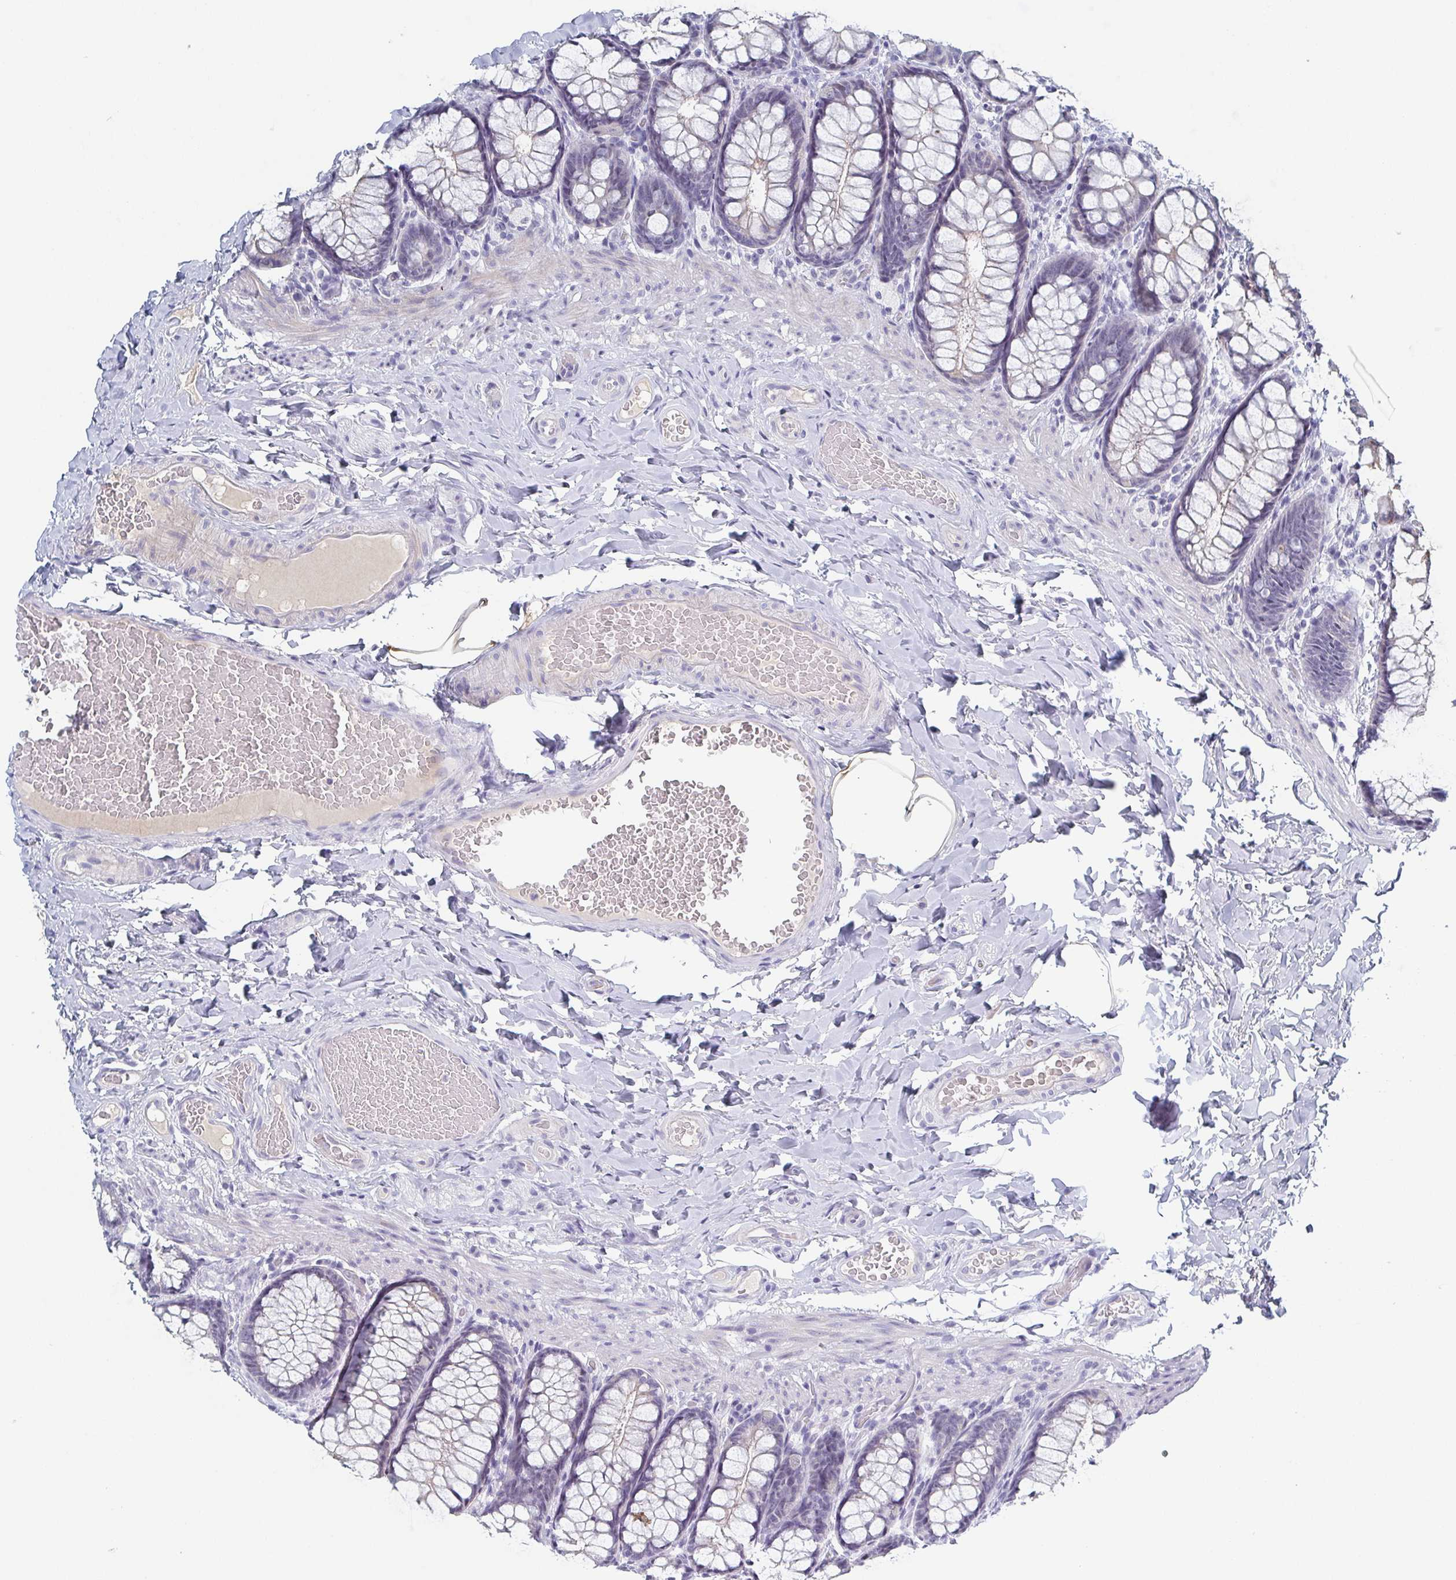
{"staining": {"intensity": "negative", "quantity": "none", "location": "none"}, "tissue": "colon", "cell_type": "Endothelial cells", "image_type": "normal", "snomed": [{"axis": "morphology", "description": "Normal tissue, NOS"}, {"axis": "topography", "description": "Colon"}], "caption": "Colon stained for a protein using immunohistochemistry reveals no positivity endothelial cells.", "gene": "RHOV", "patient": {"sex": "male", "age": 47}}